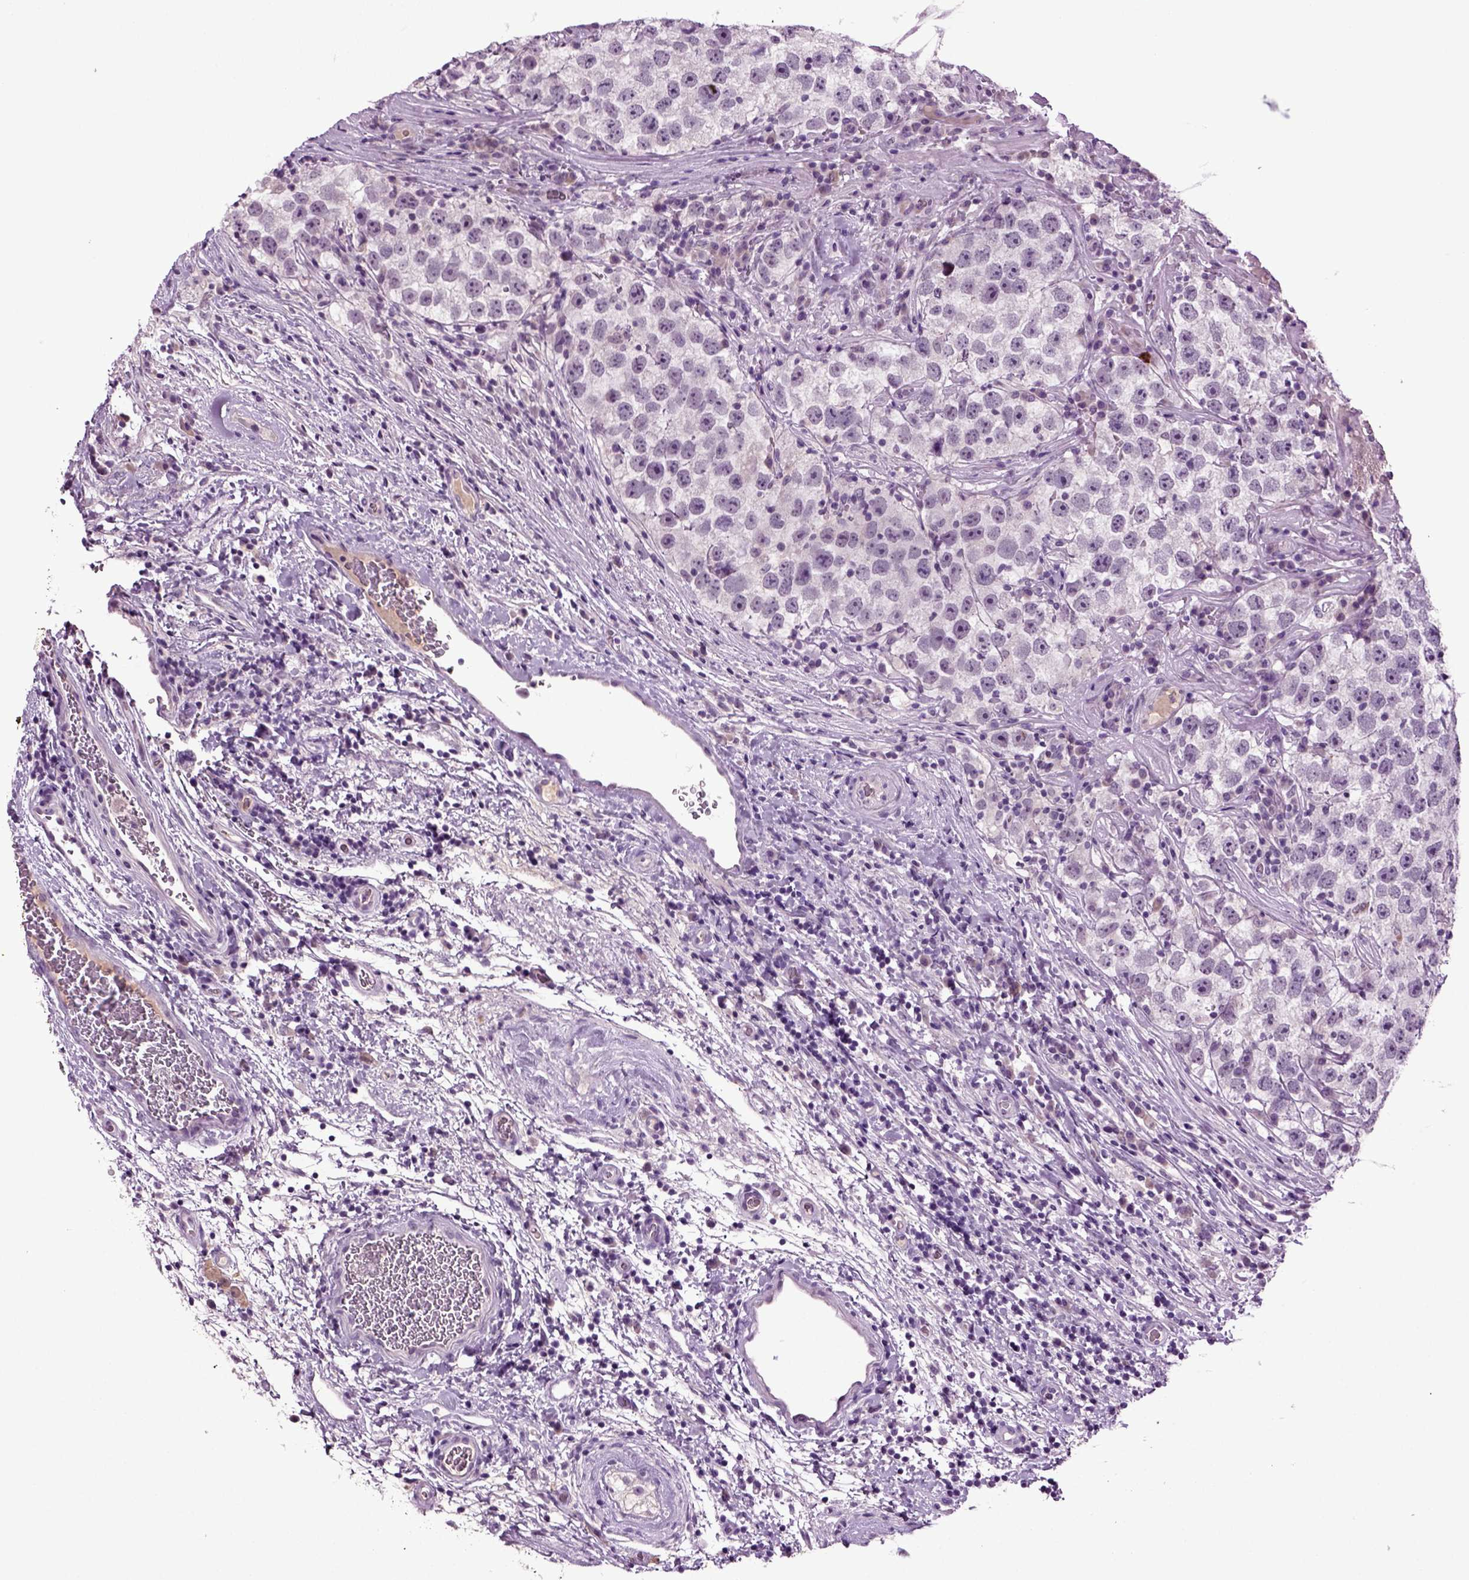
{"staining": {"intensity": "negative", "quantity": "none", "location": "none"}, "tissue": "testis cancer", "cell_type": "Tumor cells", "image_type": "cancer", "snomed": [{"axis": "morphology", "description": "Normal tissue, NOS"}, {"axis": "morphology", "description": "Seminoma, NOS"}, {"axis": "topography", "description": "Testis"}], "caption": "DAB (3,3'-diaminobenzidine) immunohistochemical staining of human testis cancer (seminoma) exhibits no significant staining in tumor cells.", "gene": "FGF11", "patient": {"sex": "male", "age": 31}}